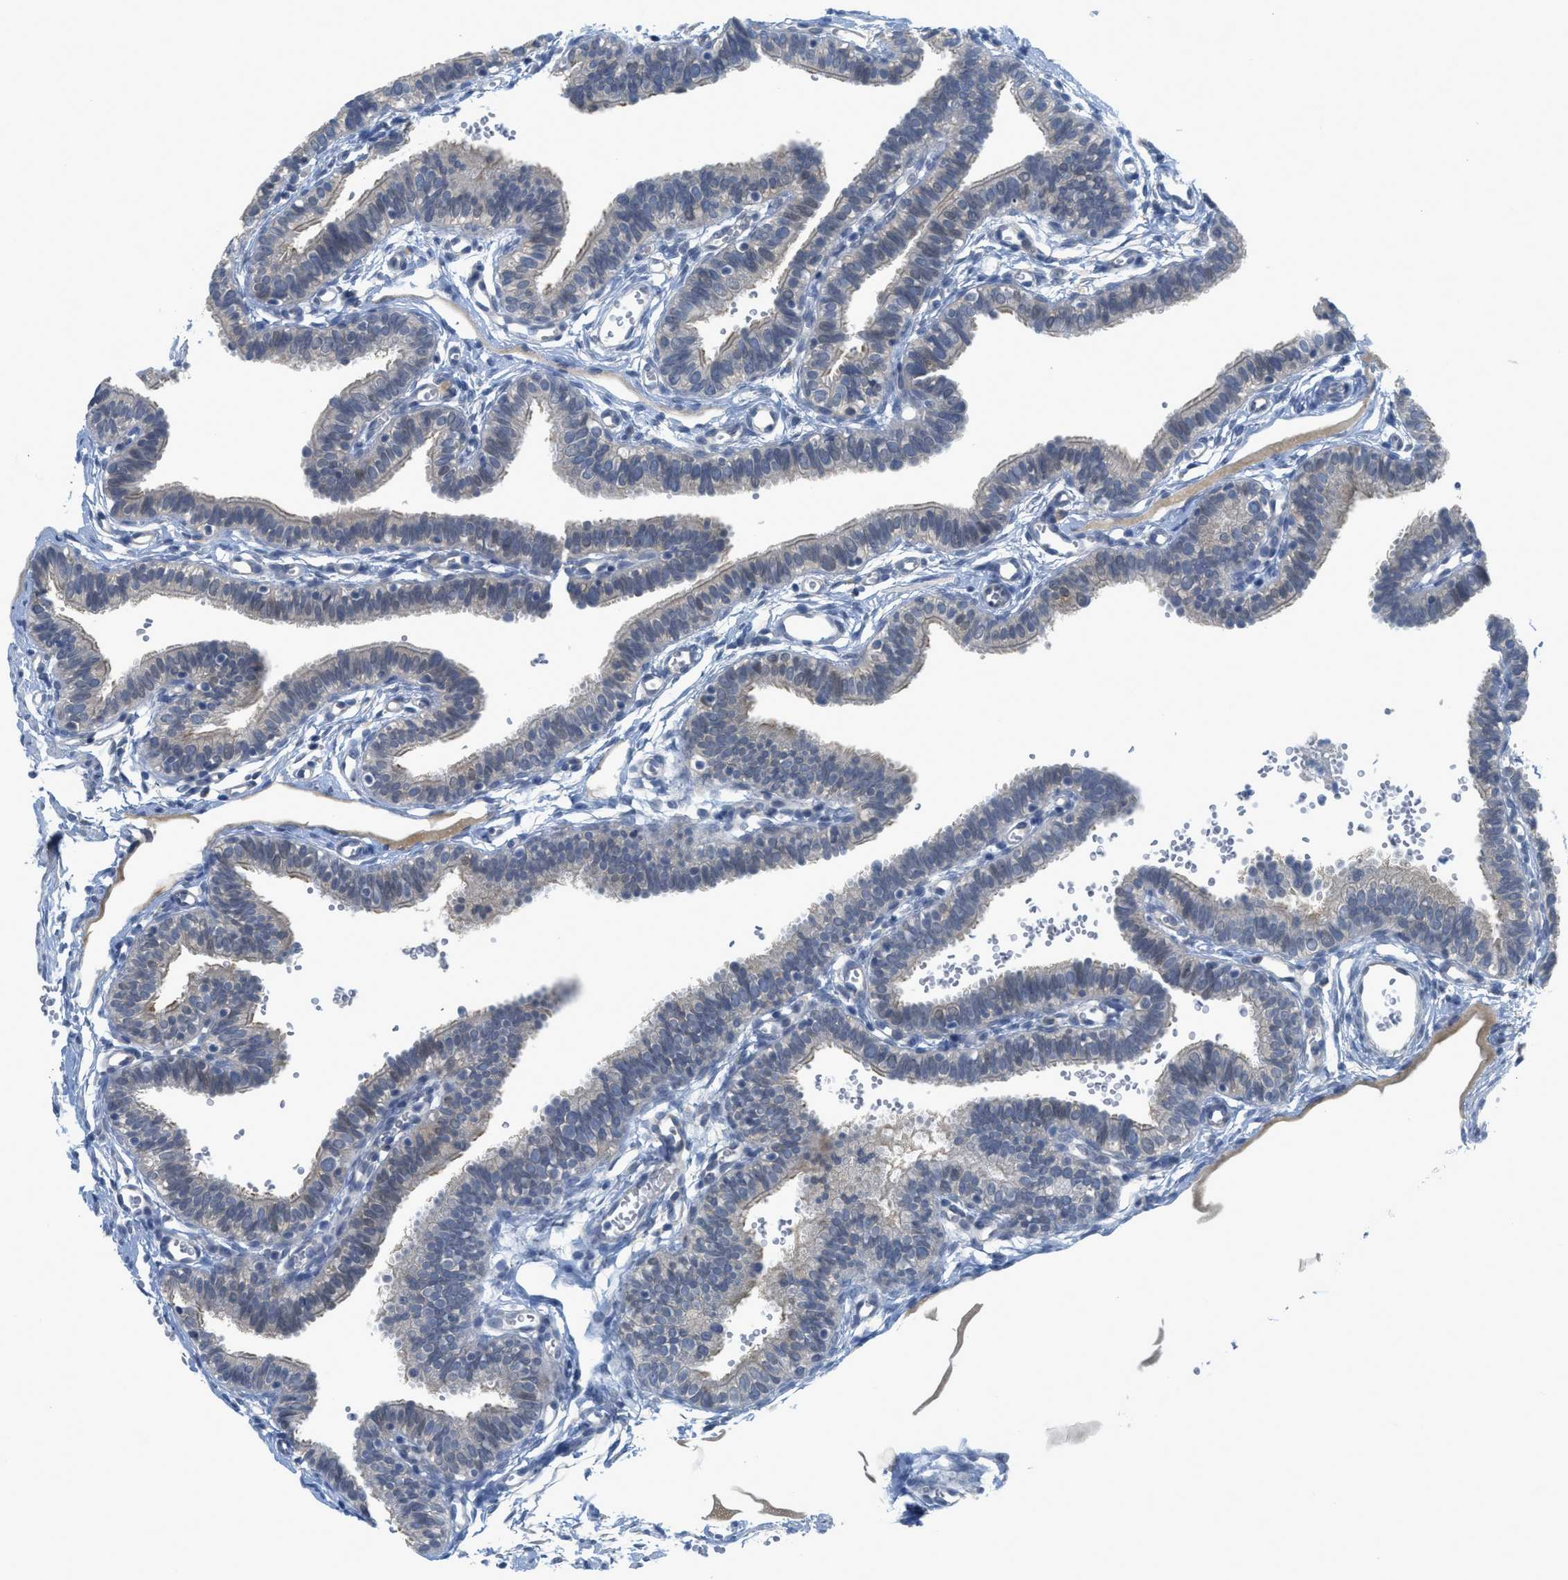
{"staining": {"intensity": "weak", "quantity": "<25%", "location": "cytoplasmic/membranous"}, "tissue": "fallopian tube", "cell_type": "Glandular cells", "image_type": "normal", "snomed": [{"axis": "morphology", "description": "Normal tissue, NOS"}, {"axis": "topography", "description": "Fallopian tube"}, {"axis": "topography", "description": "Placenta"}], "caption": "Protein analysis of benign fallopian tube reveals no significant positivity in glandular cells. (Stains: DAB IHC with hematoxylin counter stain, Microscopy: brightfield microscopy at high magnification).", "gene": "TNFAIP1", "patient": {"sex": "female", "age": 34}}